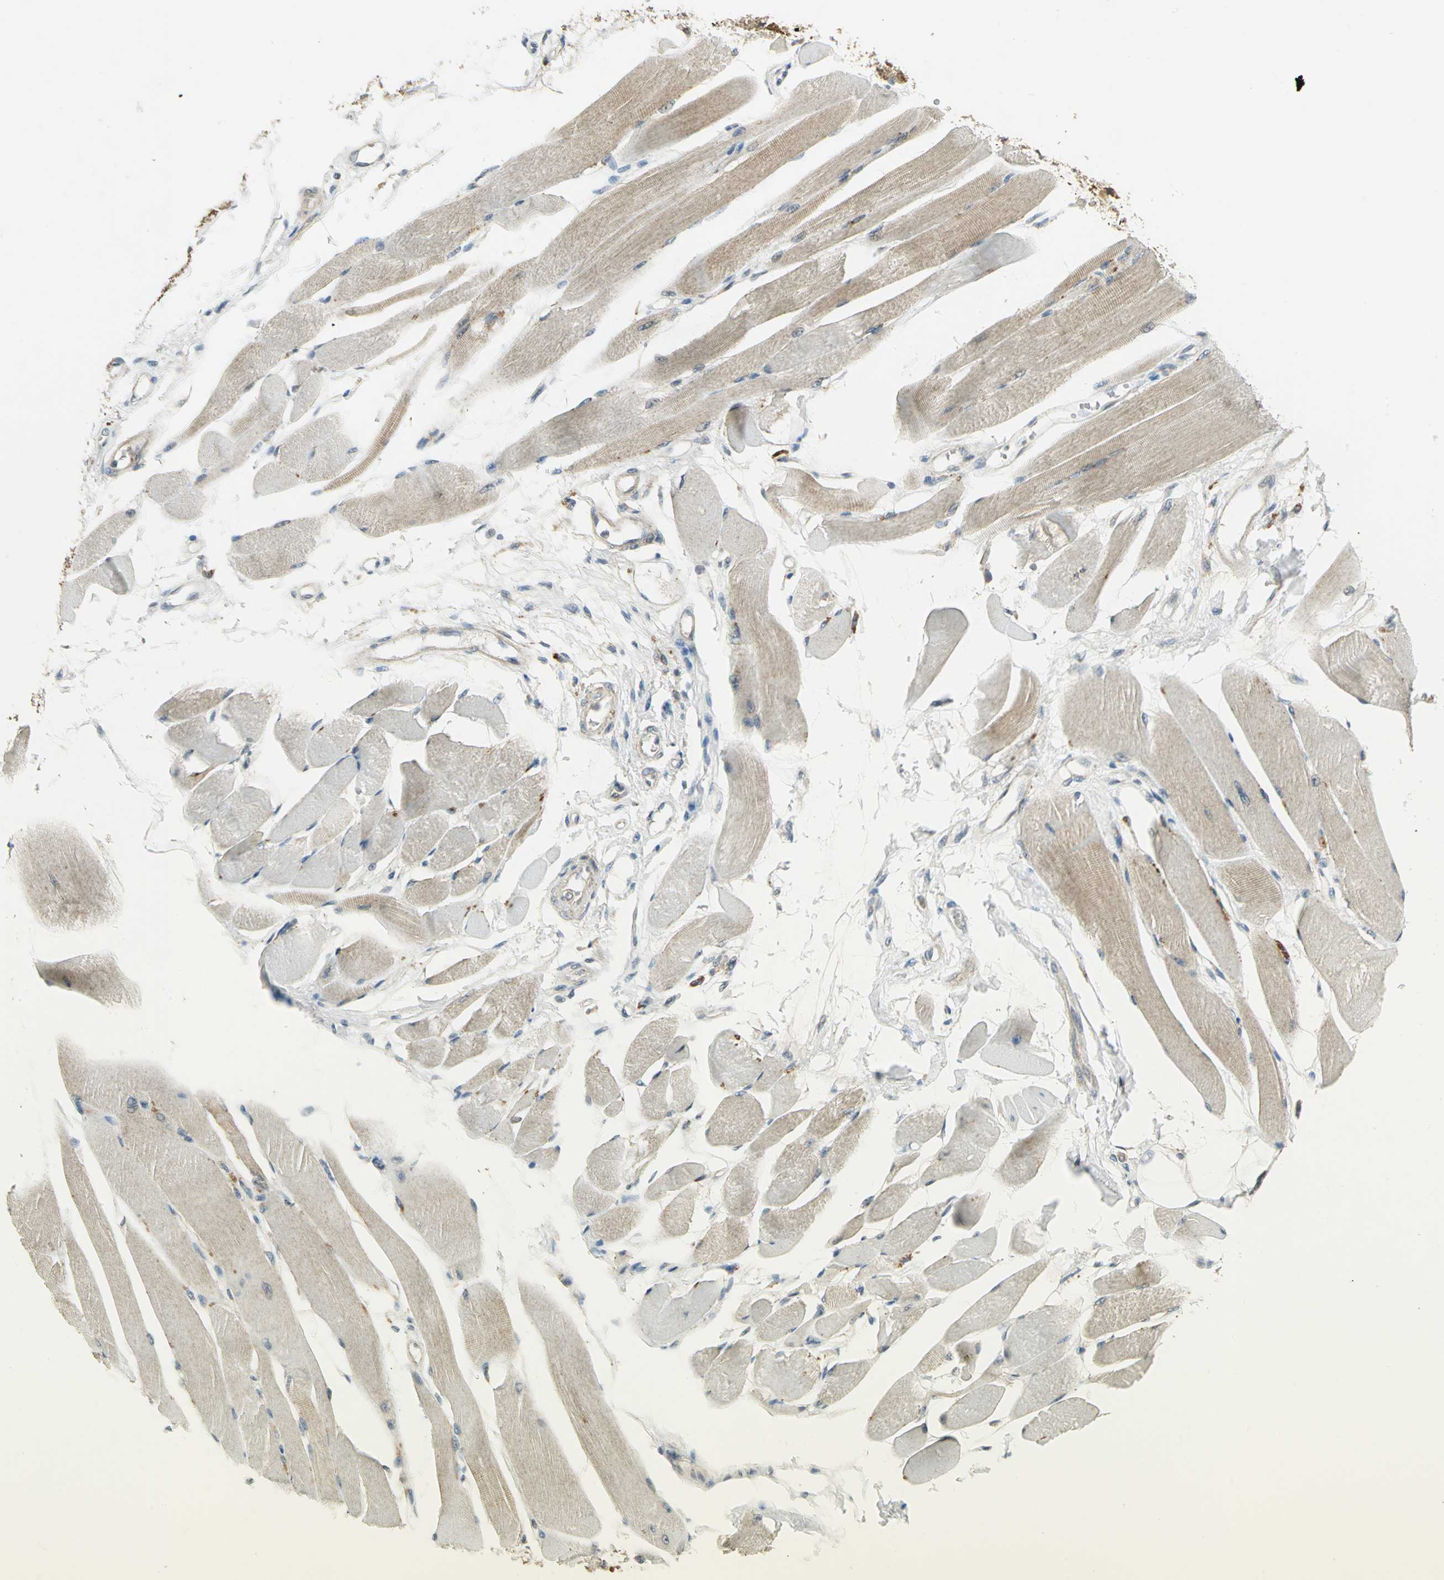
{"staining": {"intensity": "weak", "quantity": ">75%", "location": "cytoplasmic/membranous"}, "tissue": "skeletal muscle", "cell_type": "Myocytes", "image_type": "normal", "snomed": [{"axis": "morphology", "description": "Normal tissue, NOS"}, {"axis": "topography", "description": "Skeletal muscle"}, {"axis": "topography", "description": "Peripheral nerve tissue"}], "caption": "This micrograph displays immunohistochemistry (IHC) staining of normal skeletal muscle, with low weak cytoplasmic/membranous expression in approximately >75% of myocytes.", "gene": "MAPK8IP3", "patient": {"sex": "female", "age": 84}}